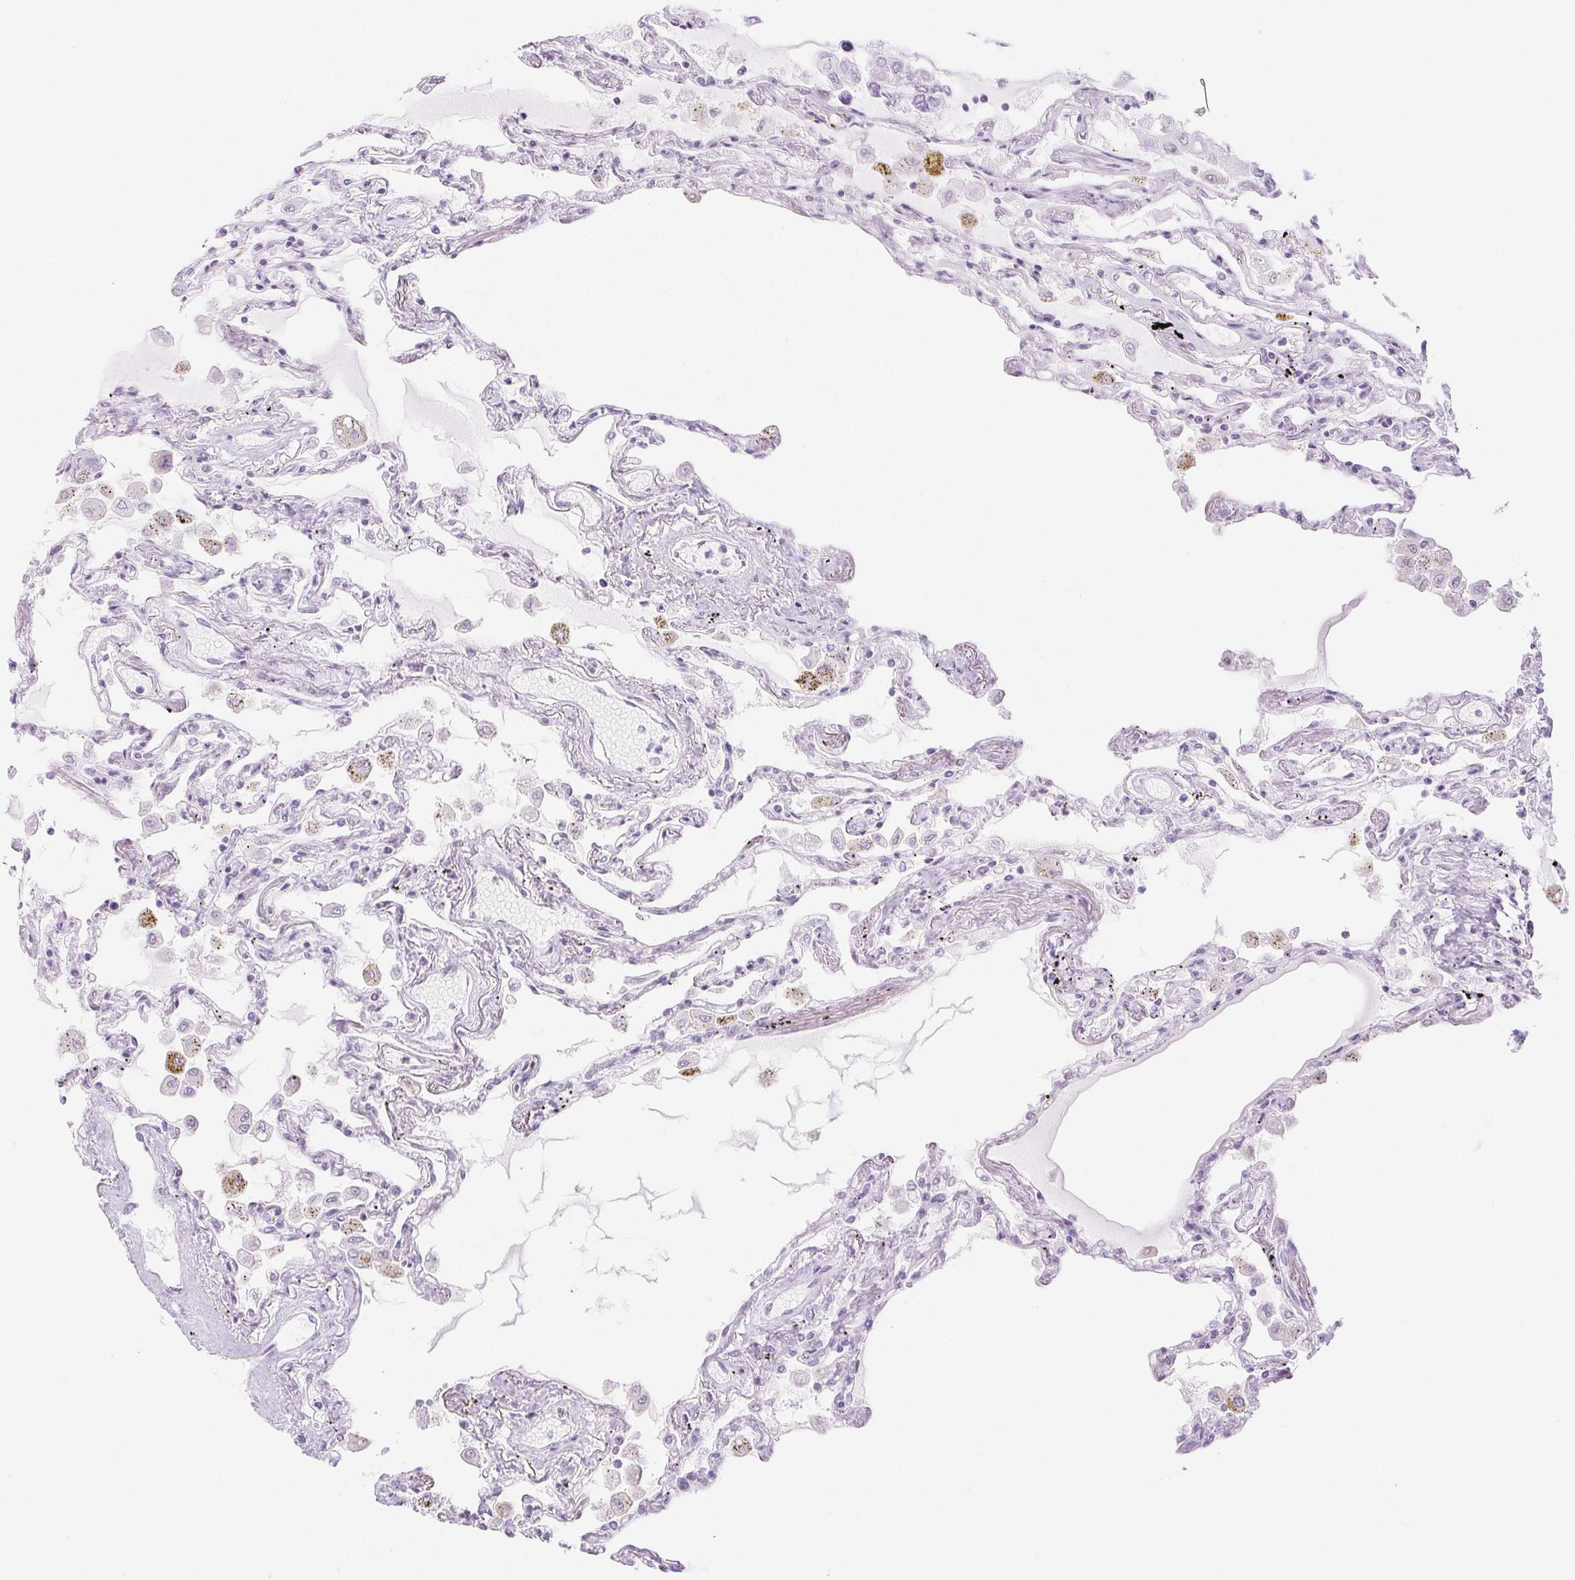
{"staining": {"intensity": "negative", "quantity": "none", "location": "none"}, "tissue": "lung", "cell_type": "Alveolar cells", "image_type": "normal", "snomed": [{"axis": "morphology", "description": "Normal tissue, NOS"}, {"axis": "morphology", "description": "Adenocarcinoma, NOS"}, {"axis": "topography", "description": "Cartilage tissue"}, {"axis": "topography", "description": "Lung"}], "caption": "Image shows no significant protein staining in alveolar cells of unremarkable lung.", "gene": "PI3", "patient": {"sex": "female", "age": 67}}